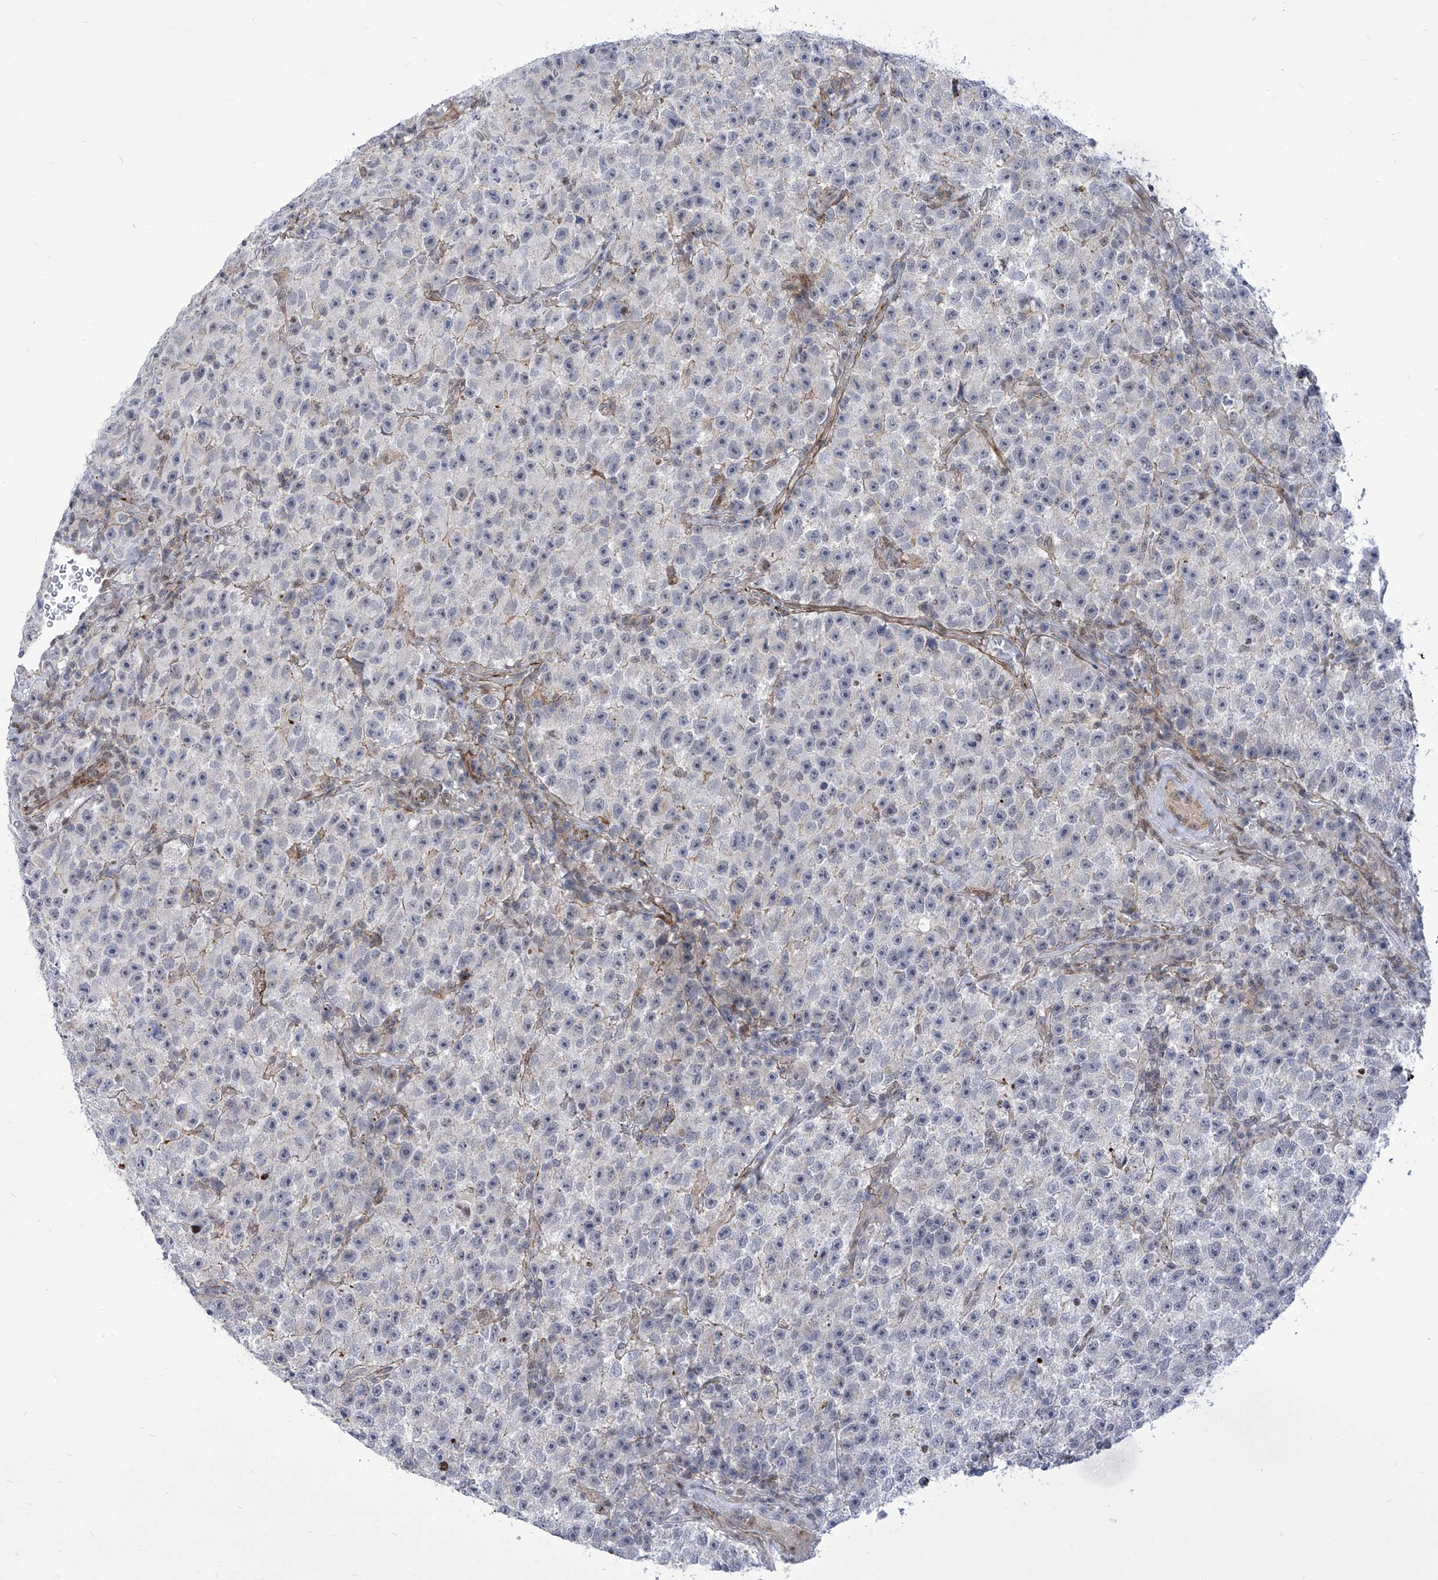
{"staining": {"intensity": "negative", "quantity": "none", "location": "none"}, "tissue": "testis cancer", "cell_type": "Tumor cells", "image_type": "cancer", "snomed": [{"axis": "morphology", "description": "Seminoma, NOS"}, {"axis": "topography", "description": "Testis"}], "caption": "Immunohistochemistry of testis cancer (seminoma) displays no positivity in tumor cells.", "gene": "CEP290", "patient": {"sex": "male", "age": 22}}